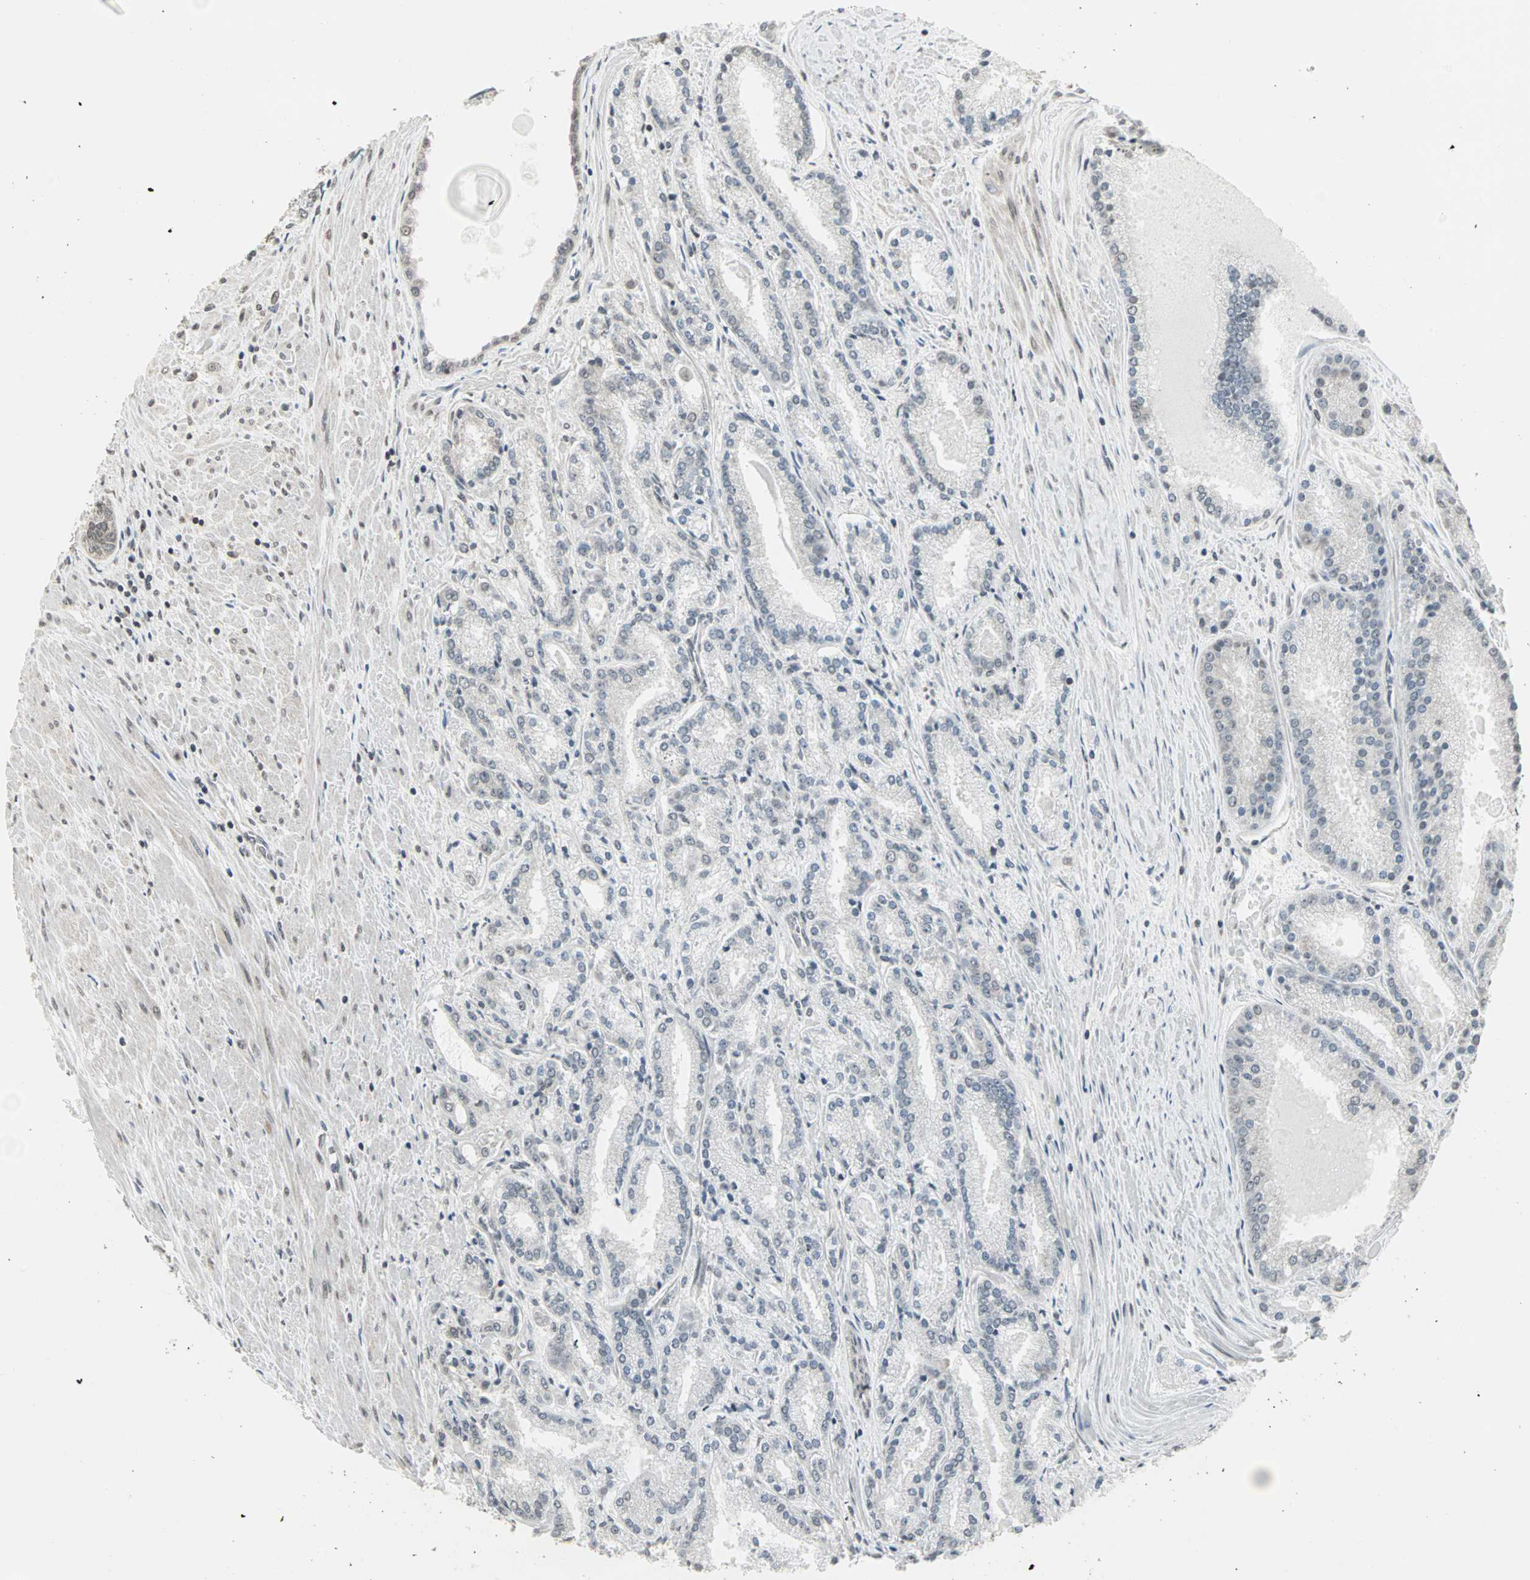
{"staining": {"intensity": "negative", "quantity": "none", "location": "none"}, "tissue": "prostate cancer", "cell_type": "Tumor cells", "image_type": "cancer", "snomed": [{"axis": "morphology", "description": "Adenocarcinoma, Low grade"}, {"axis": "topography", "description": "Prostate"}], "caption": "This is an immunohistochemistry photomicrograph of human prostate cancer (adenocarcinoma (low-grade)). There is no expression in tumor cells.", "gene": "CBLC", "patient": {"sex": "male", "age": 59}}